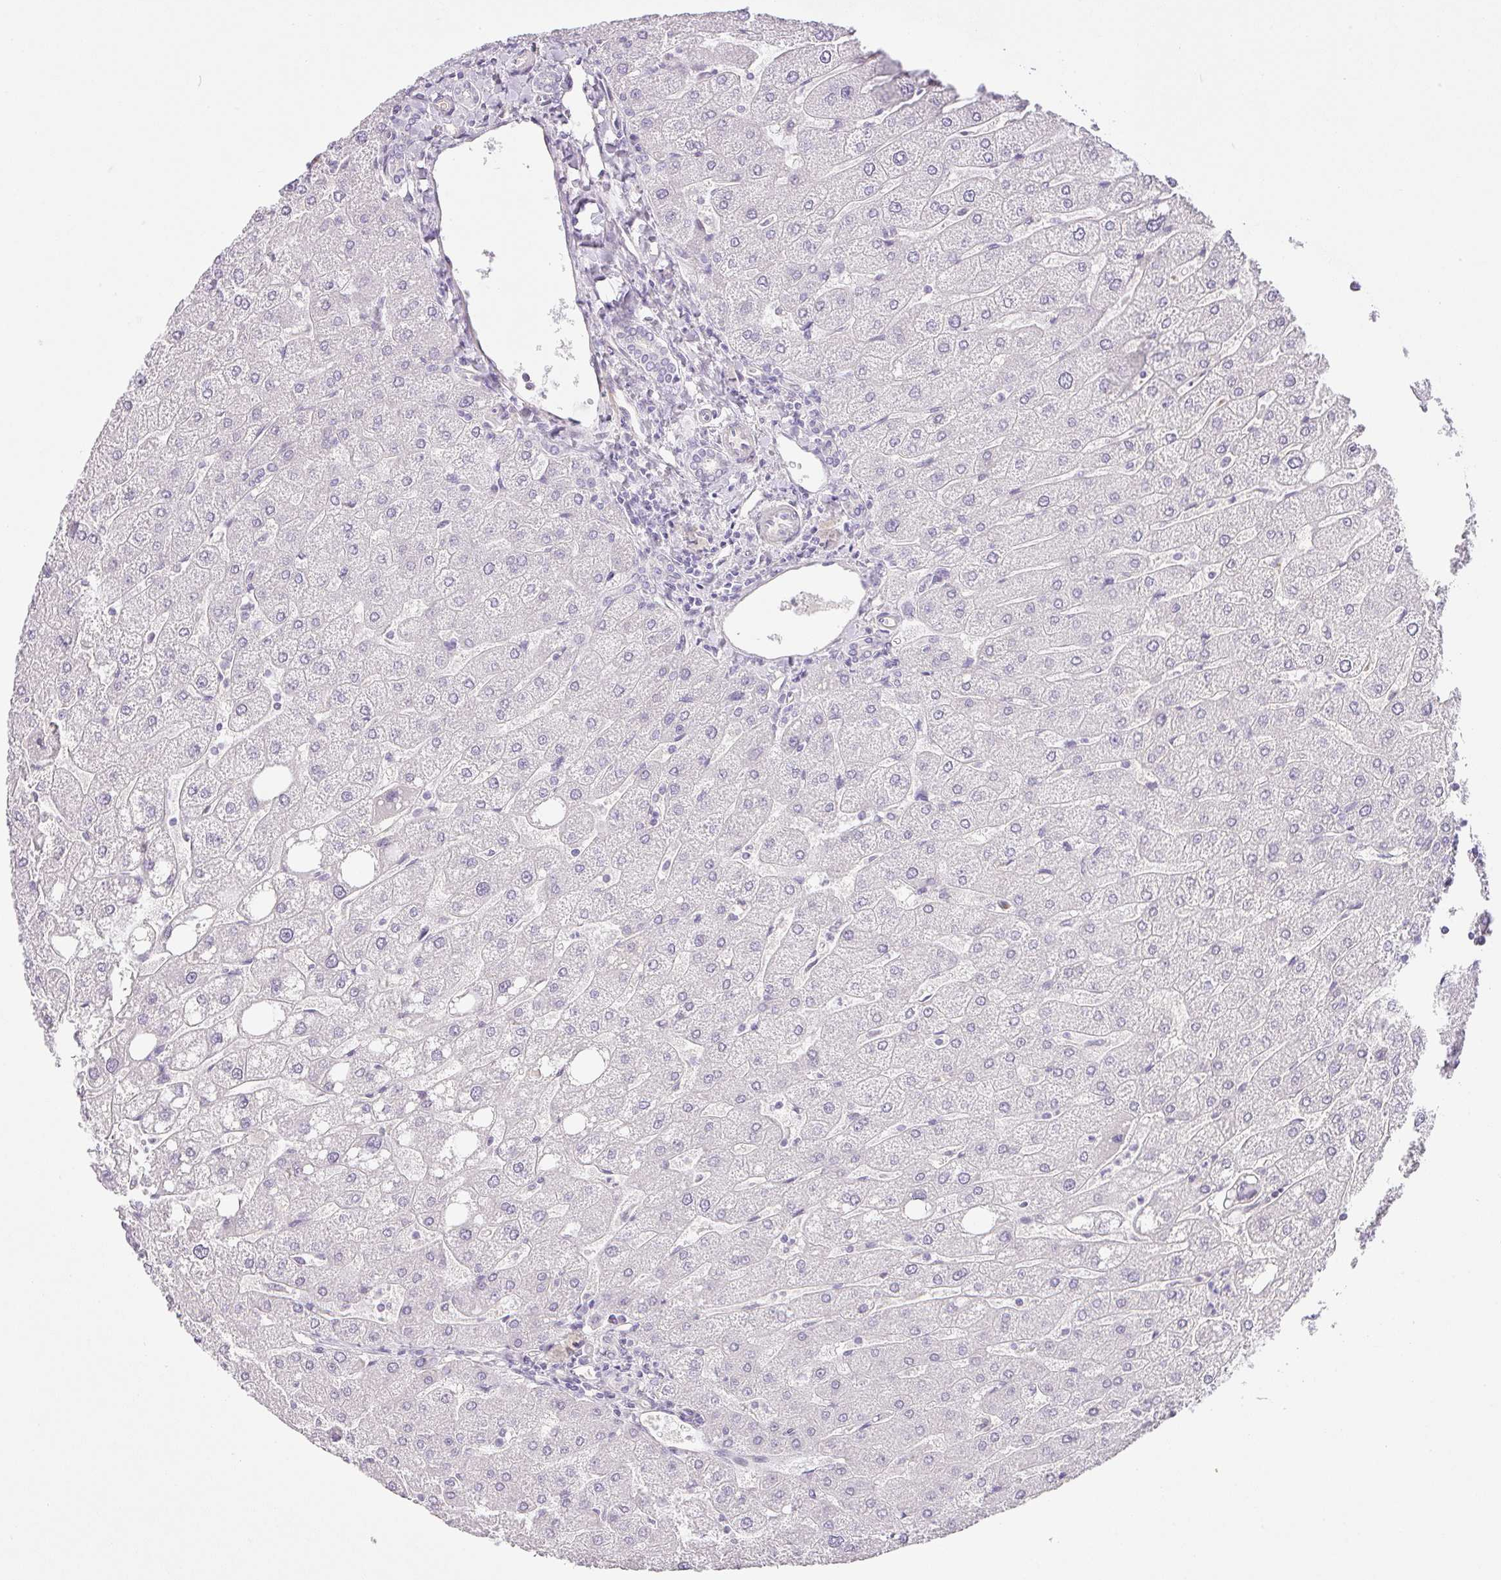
{"staining": {"intensity": "negative", "quantity": "none", "location": "none"}, "tissue": "liver", "cell_type": "Cholangiocytes", "image_type": "normal", "snomed": [{"axis": "morphology", "description": "Normal tissue, NOS"}, {"axis": "topography", "description": "Liver"}], "caption": "This is an immunohistochemistry (IHC) histopathology image of benign human liver. There is no staining in cholangiocytes.", "gene": "RAX2", "patient": {"sex": "male", "age": 67}}